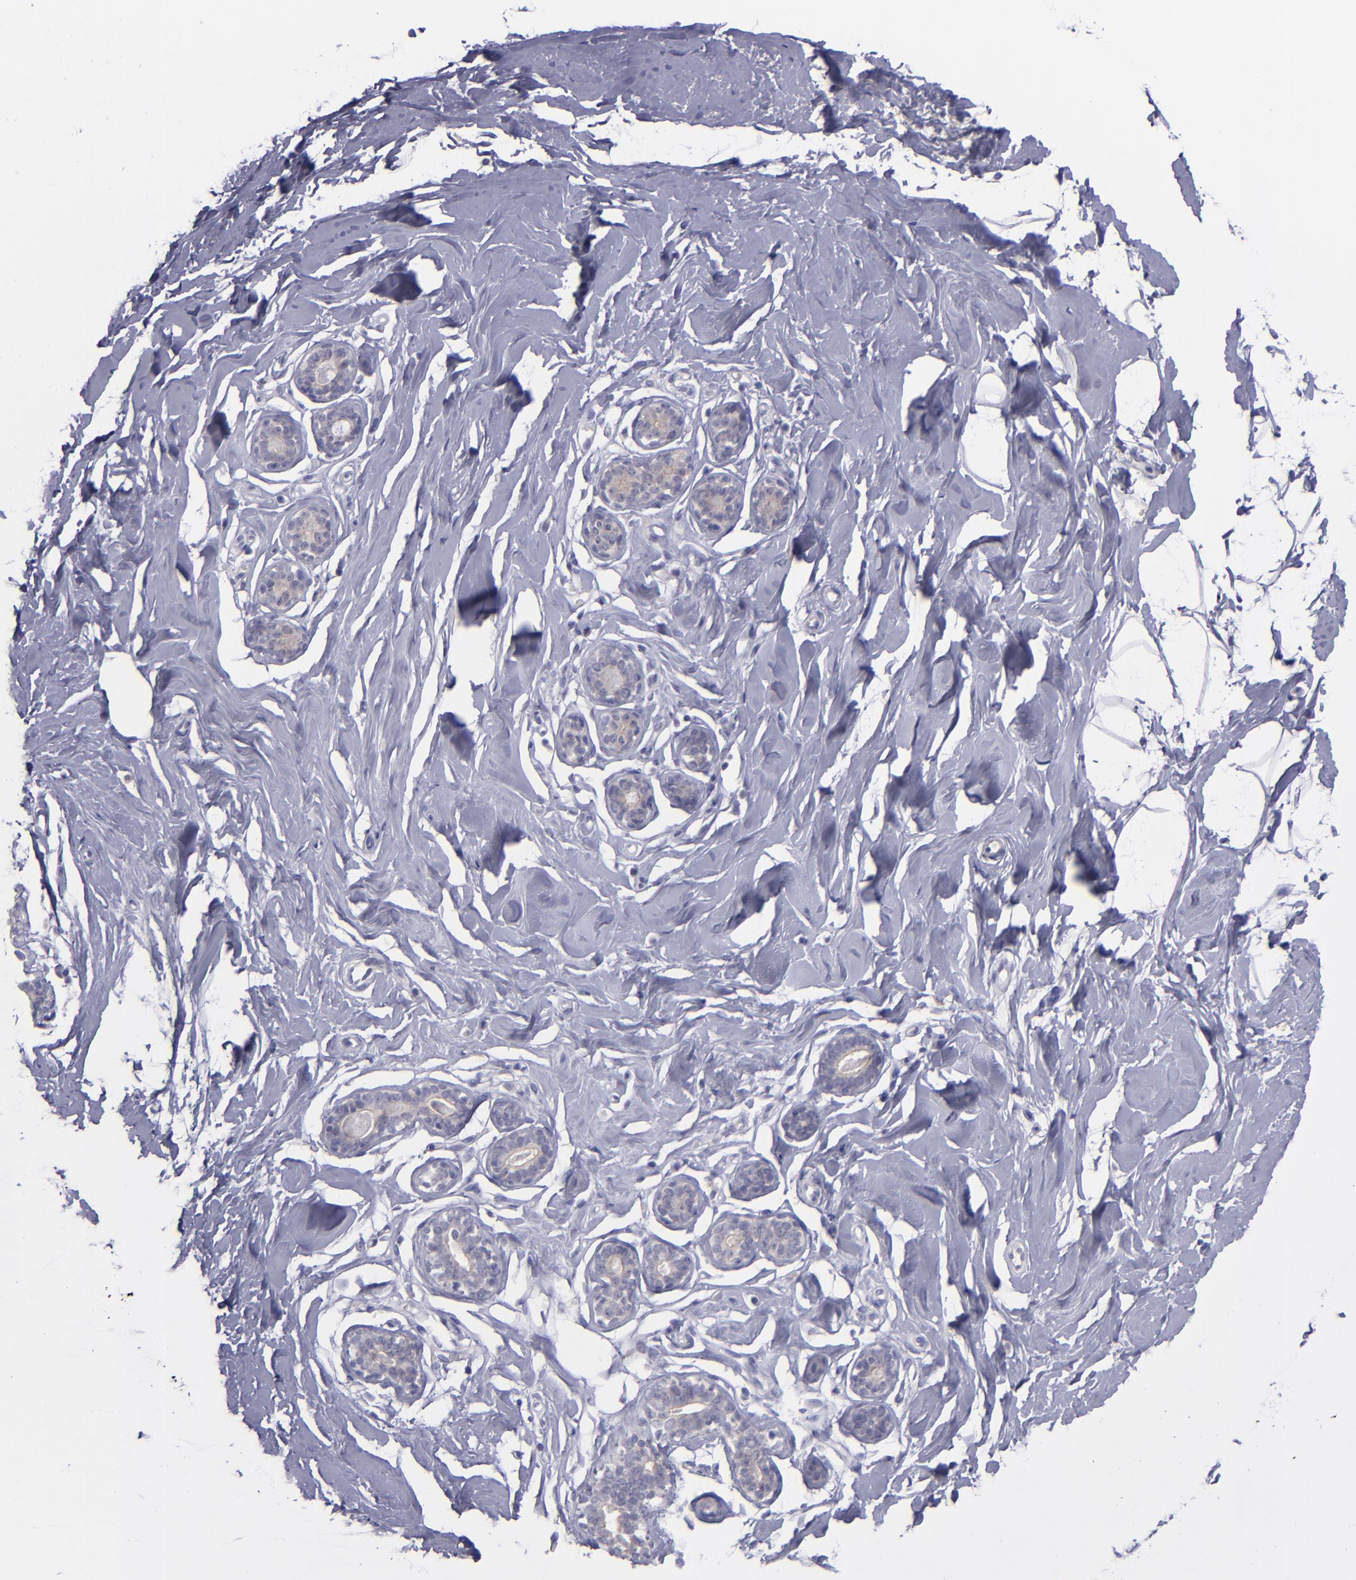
{"staining": {"intensity": "negative", "quantity": "none", "location": "none"}, "tissue": "breast", "cell_type": "Adipocytes", "image_type": "normal", "snomed": [{"axis": "morphology", "description": "Normal tissue, NOS"}, {"axis": "topography", "description": "Breast"}], "caption": "High power microscopy image of an immunohistochemistry photomicrograph of normal breast, revealing no significant expression in adipocytes. (Immunohistochemistry (ihc), brightfield microscopy, high magnification).", "gene": "EVPL", "patient": {"sex": "female", "age": 23}}